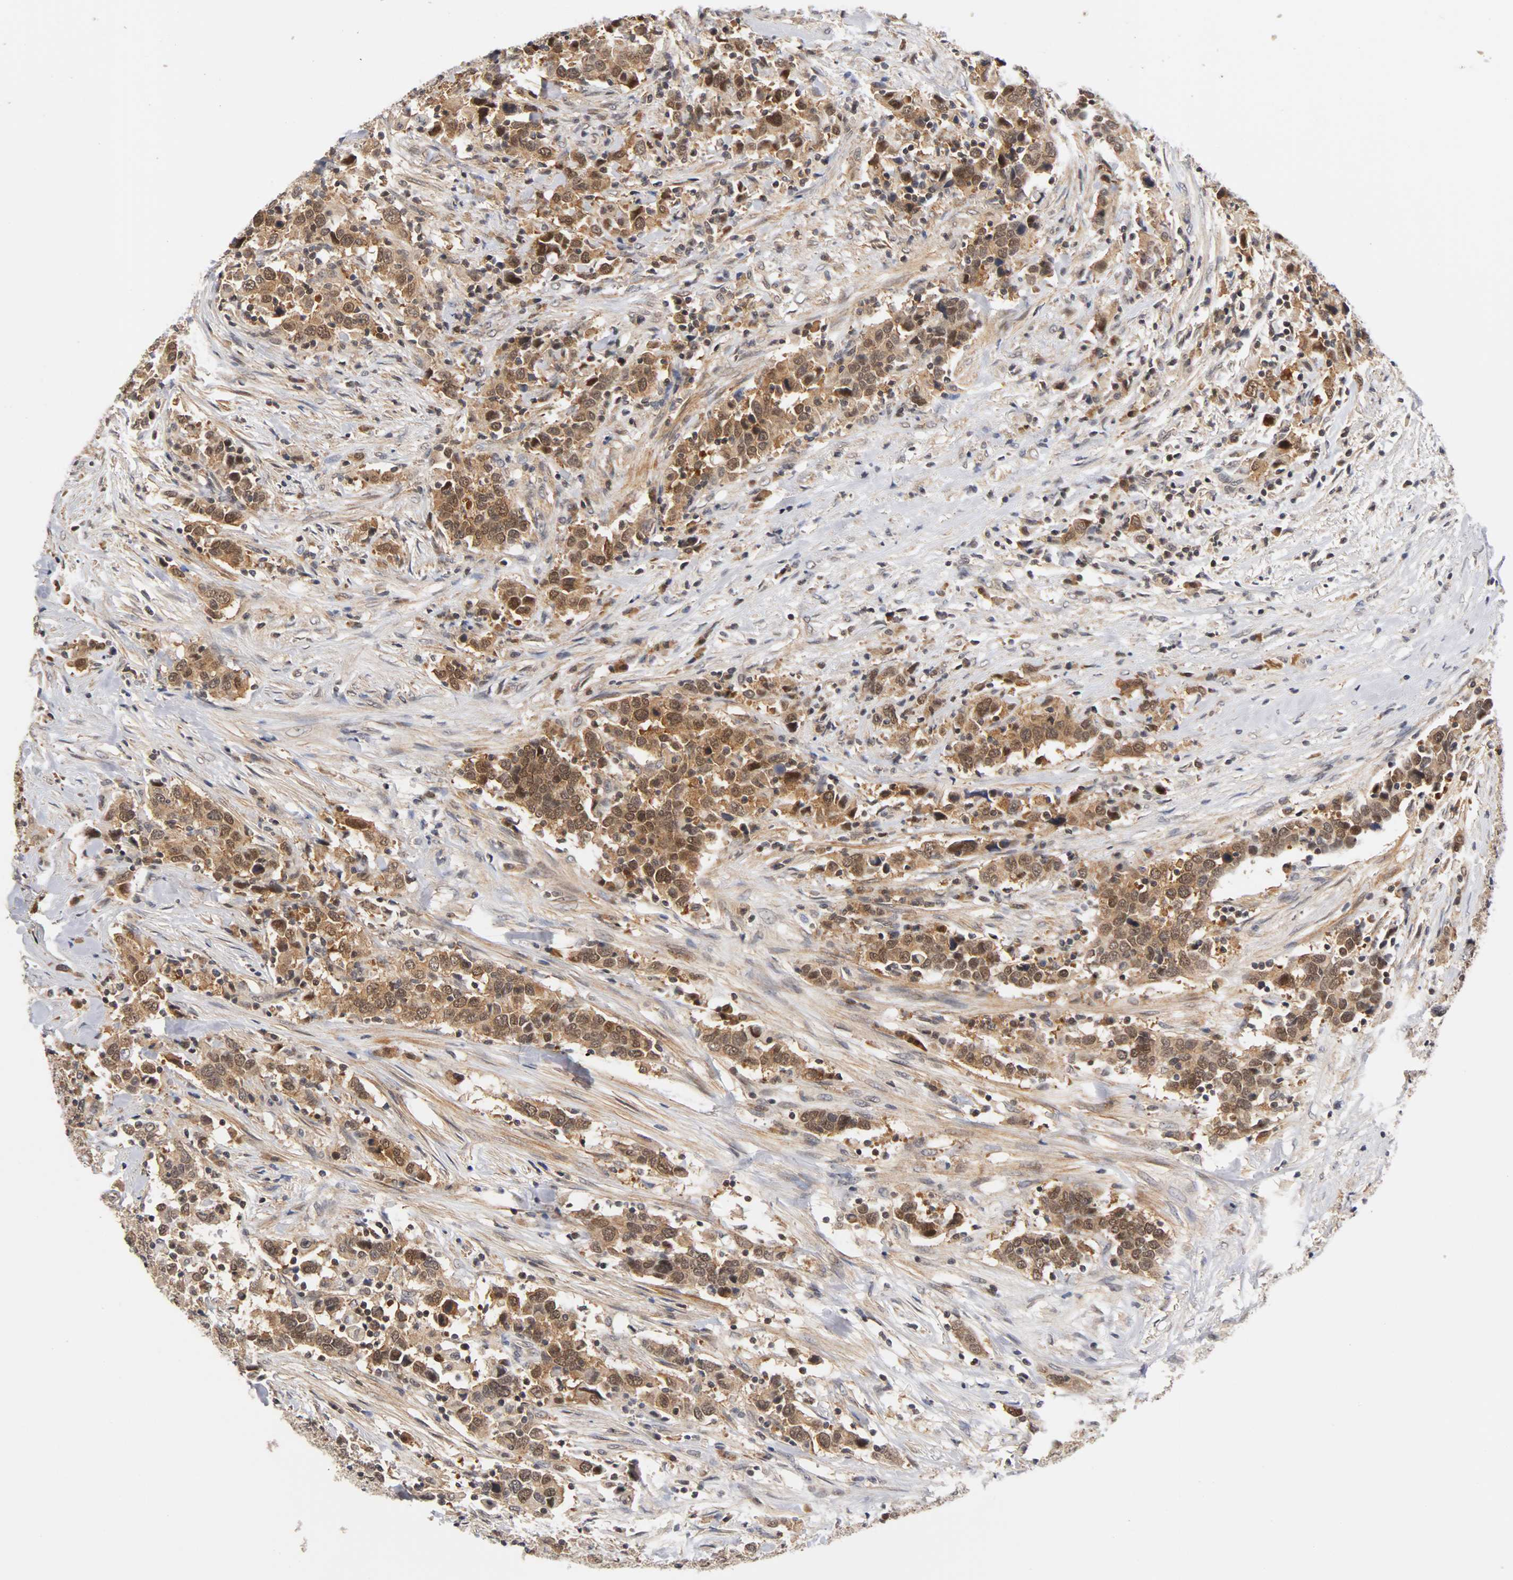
{"staining": {"intensity": "strong", "quantity": ">75%", "location": "cytoplasmic/membranous,nuclear"}, "tissue": "urothelial cancer", "cell_type": "Tumor cells", "image_type": "cancer", "snomed": [{"axis": "morphology", "description": "Urothelial carcinoma, High grade"}, {"axis": "topography", "description": "Urinary bladder"}], "caption": "An immunohistochemistry (IHC) photomicrograph of neoplastic tissue is shown. Protein staining in brown labels strong cytoplasmic/membranous and nuclear positivity in urothelial carcinoma (high-grade) within tumor cells.", "gene": "UBE2M", "patient": {"sex": "male", "age": 61}}